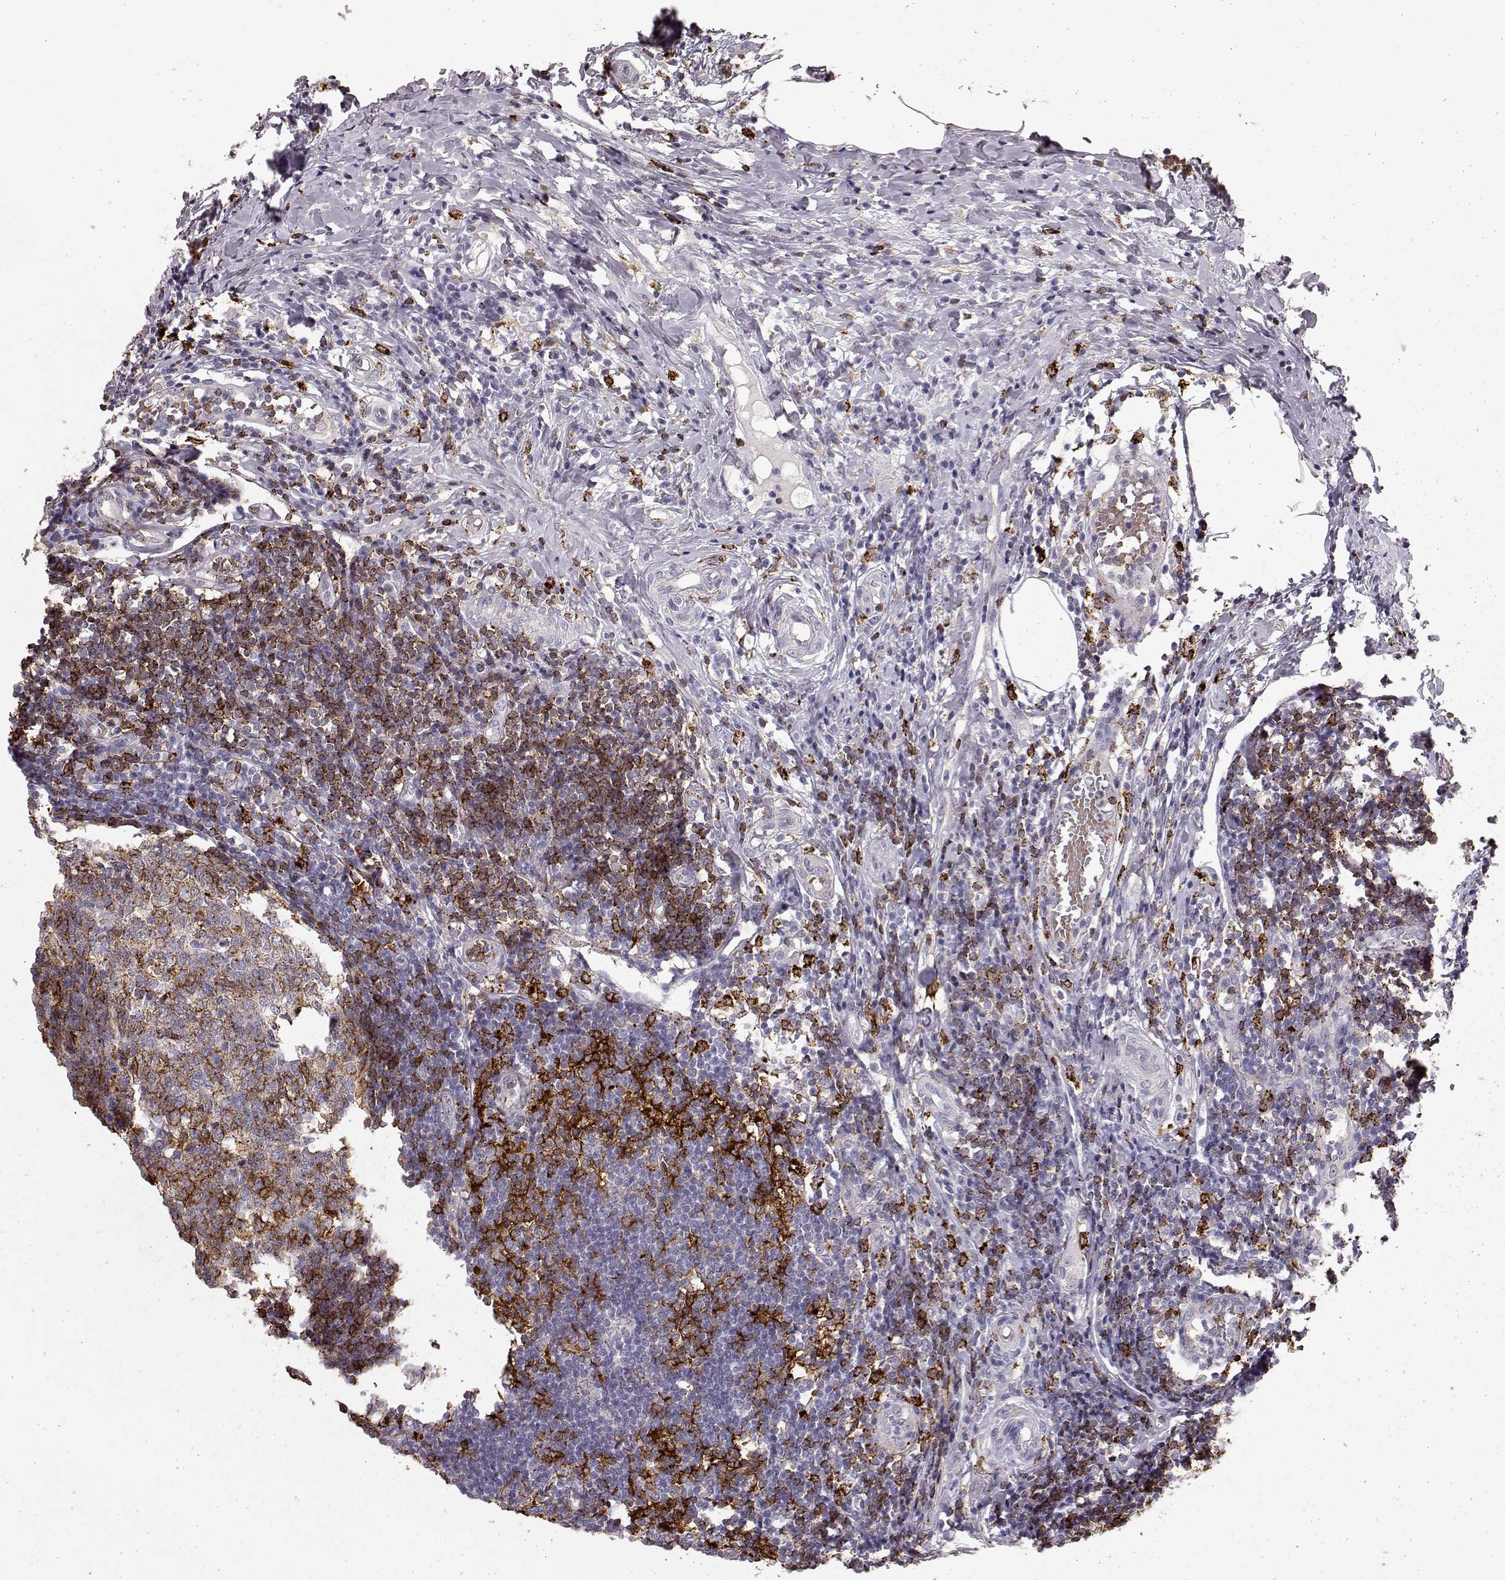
{"staining": {"intensity": "negative", "quantity": "none", "location": "none"}, "tissue": "appendix", "cell_type": "Glandular cells", "image_type": "normal", "snomed": [{"axis": "morphology", "description": "Normal tissue, NOS"}, {"axis": "morphology", "description": "Inflammation, NOS"}, {"axis": "topography", "description": "Appendix"}], "caption": "Immunohistochemistry photomicrograph of normal appendix: appendix stained with DAB shows no significant protein positivity in glandular cells.", "gene": "CCNF", "patient": {"sex": "male", "age": 16}}